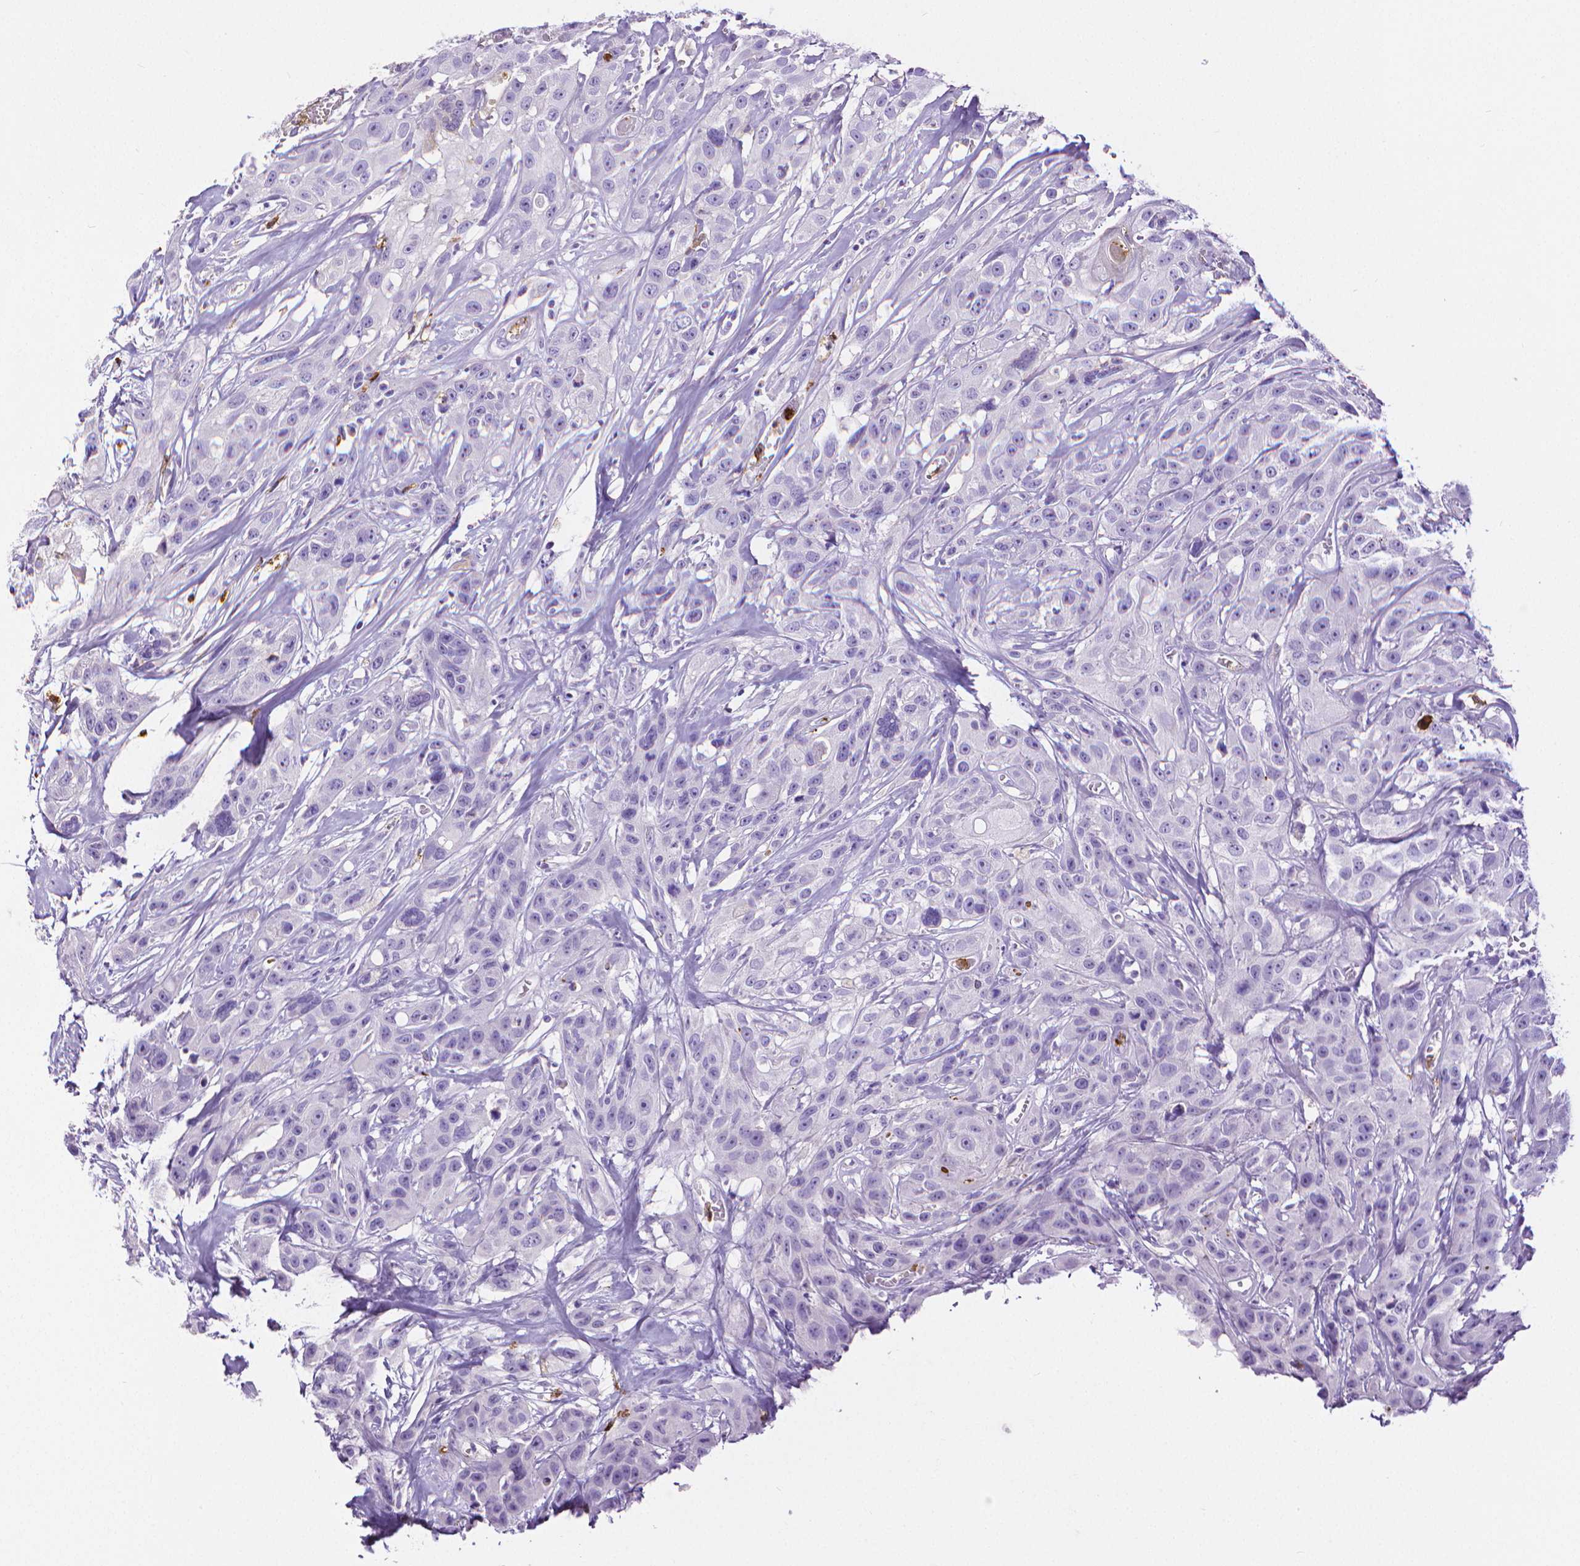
{"staining": {"intensity": "negative", "quantity": "none", "location": "none"}, "tissue": "head and neck cancer", "cell_type": "Tumor cells", "image_type": "cancer", "snomed": [{"axis": "morphology", "description": "Squamous cell carcinoma, NOS"}, {"axis": "topography", "description": "Head-Neck"}], "caption": "Head and neck cancer was stained to show a protein in brown. There is no significant positivity in tumor cells.", "gene": "MMP9", "patient": {"sex": "male", "age": 57}}